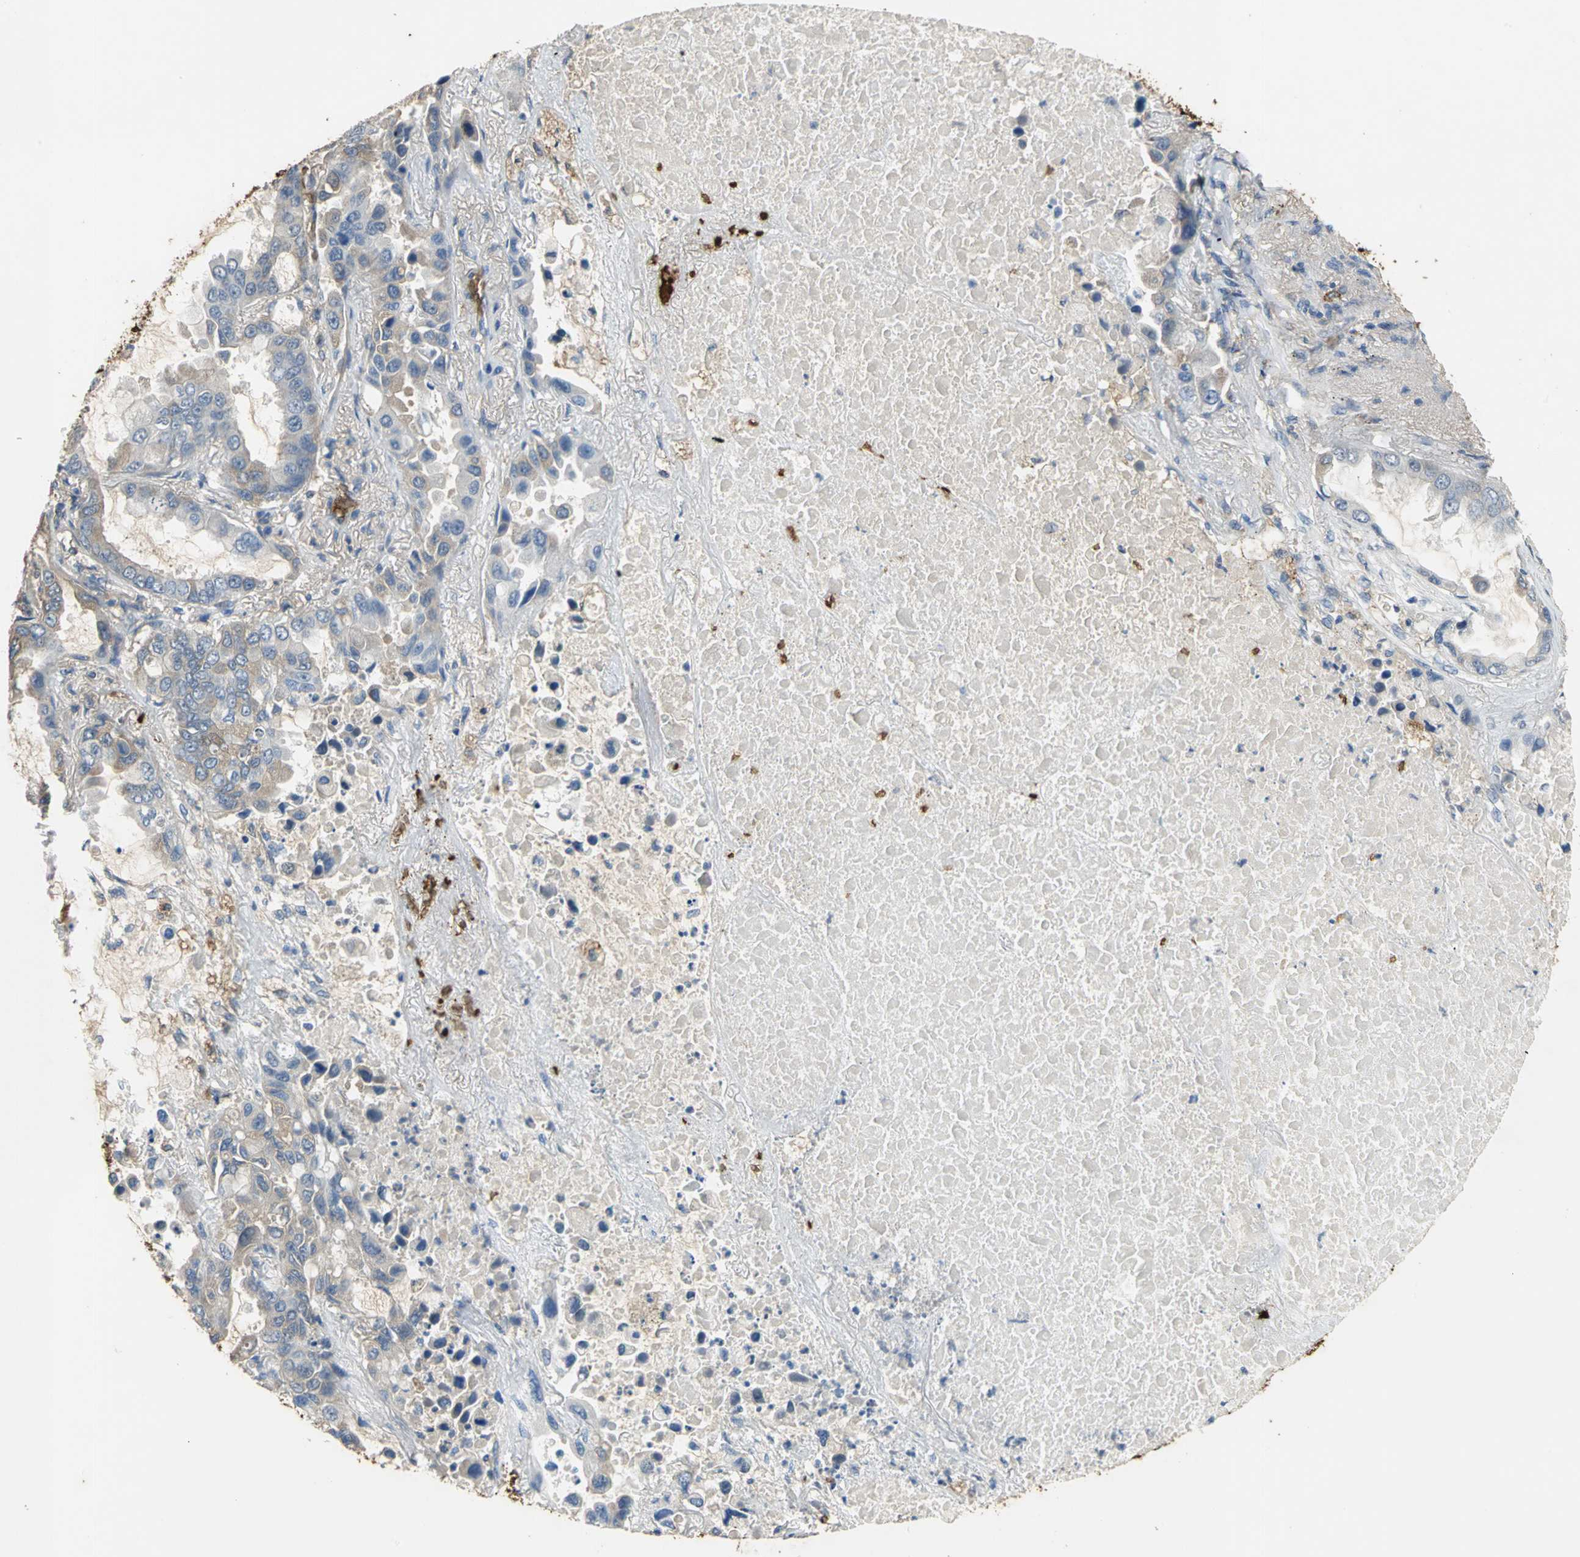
{"staining": {"intensity": "moderate", "quantity": "25%-75%", "location": "cytoplasmic/membranous"}, "tissue": "lung cancer", "cell_type": "Tumor cells", "image_type": "cancer", "snomed": [{"axis": "morphology", "description": "Adenocarcinoma, NOS"}, {"axis": "topography", "description": "Lung"}], "caption": "Protein analysis of lung adenocarcinoma tissue shows moderate cytoplasmic/membranous positivity in approximately 25%-75% of tumor cells.", "gene": "TREM1", "patient": {"sex": "male", "age": 64}}